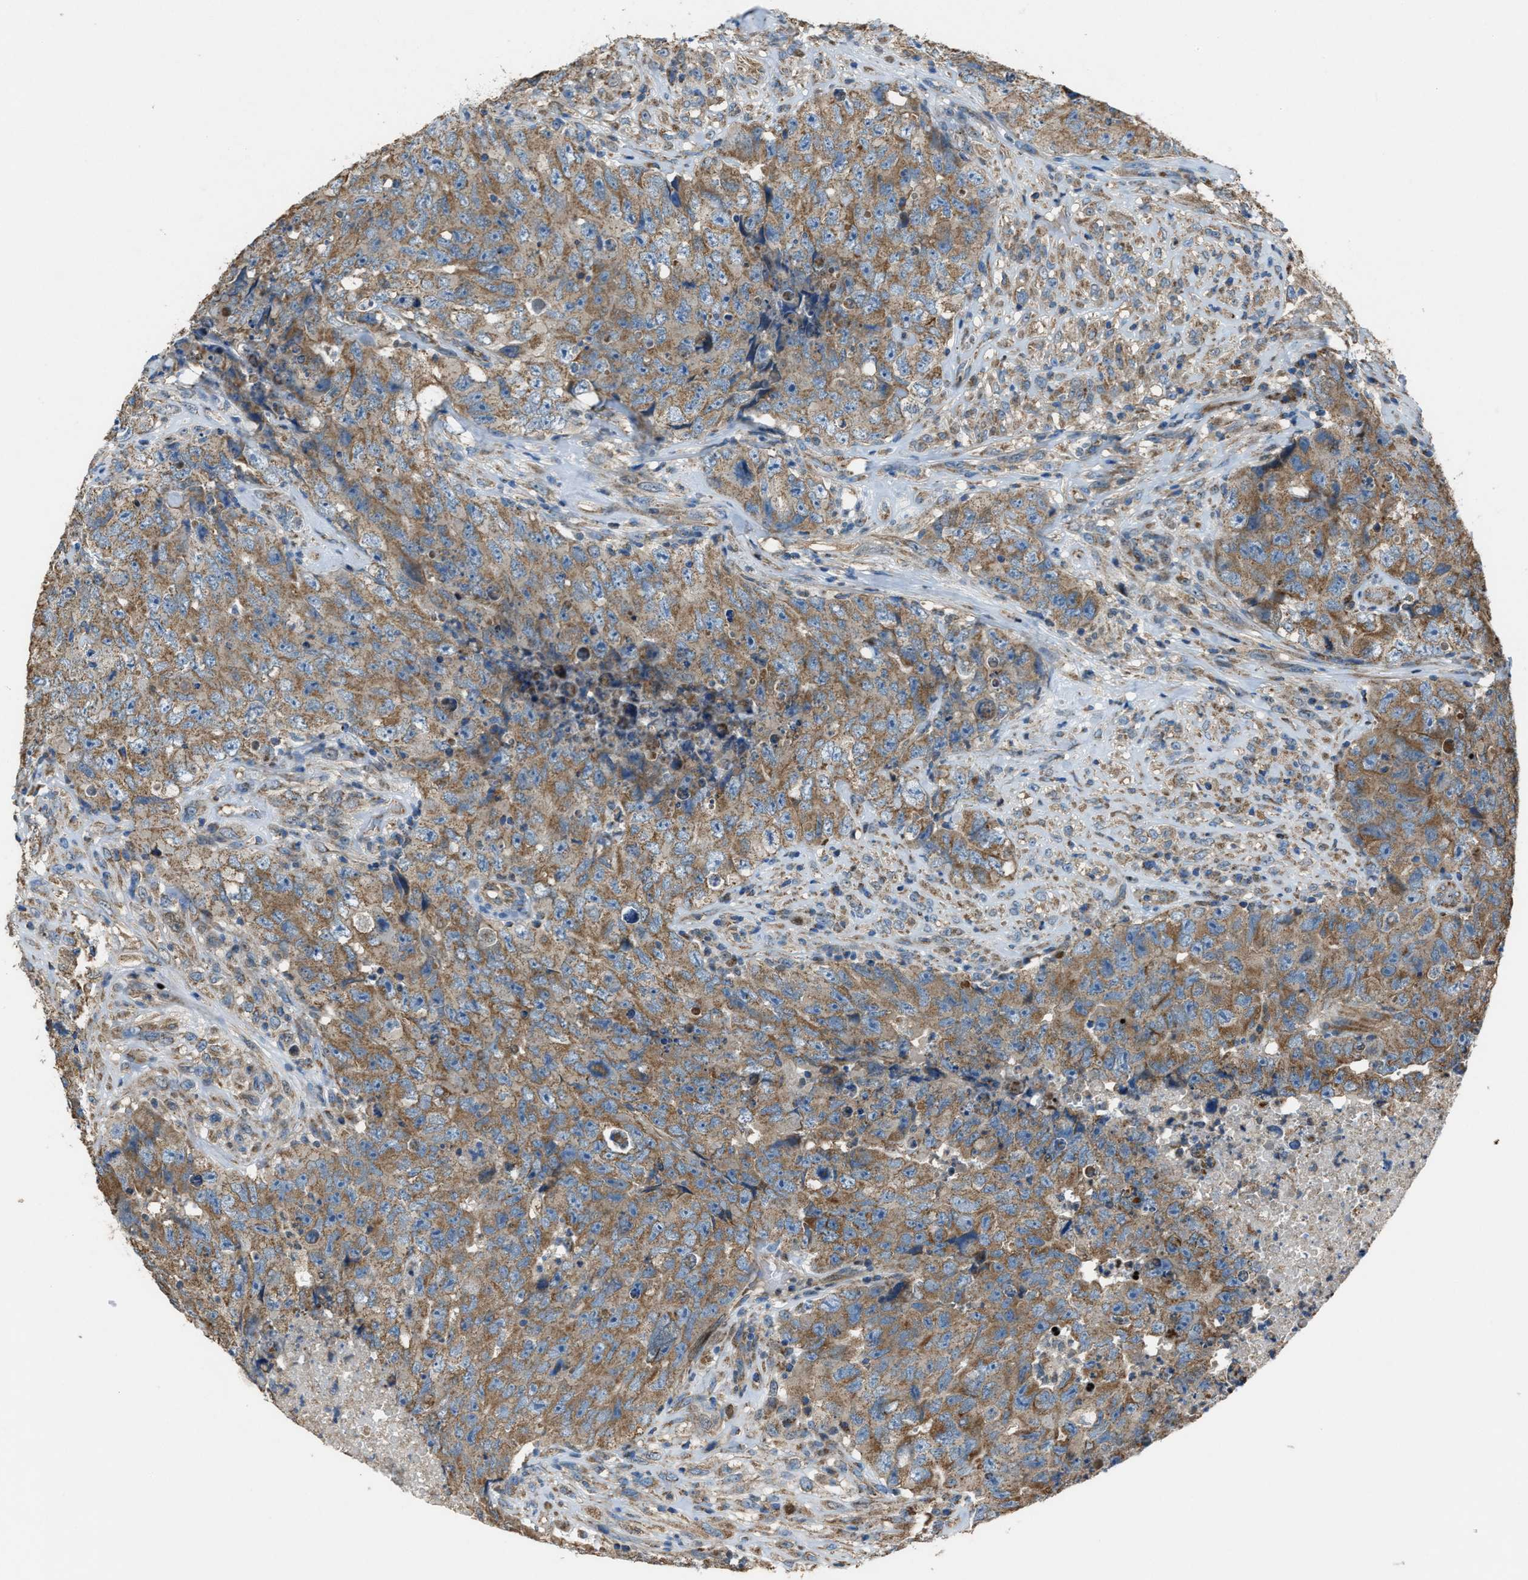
{"staining": {"intensity": "moderate", "quantity": ">75%", "location": "cytoplasmic/membranous"}, "tissue": "testis cancer", "cell_type": "Tumor cells", "image_type": "cancer", "snomed": [{"axis": "morphology", "description": "Carcinoma, Embryonal, NOS"}, {"axis": "topography", "description": "Testis"}], "caption": "Approximately >75% of tumor cells in human testis embryonal carcinoma display moderate cytoplasmic/membranous protein staining as visualized by brown immunohistochemical staining.", "gene": "SLC25A11", "patient": {"sex": "male", "age": 32}}